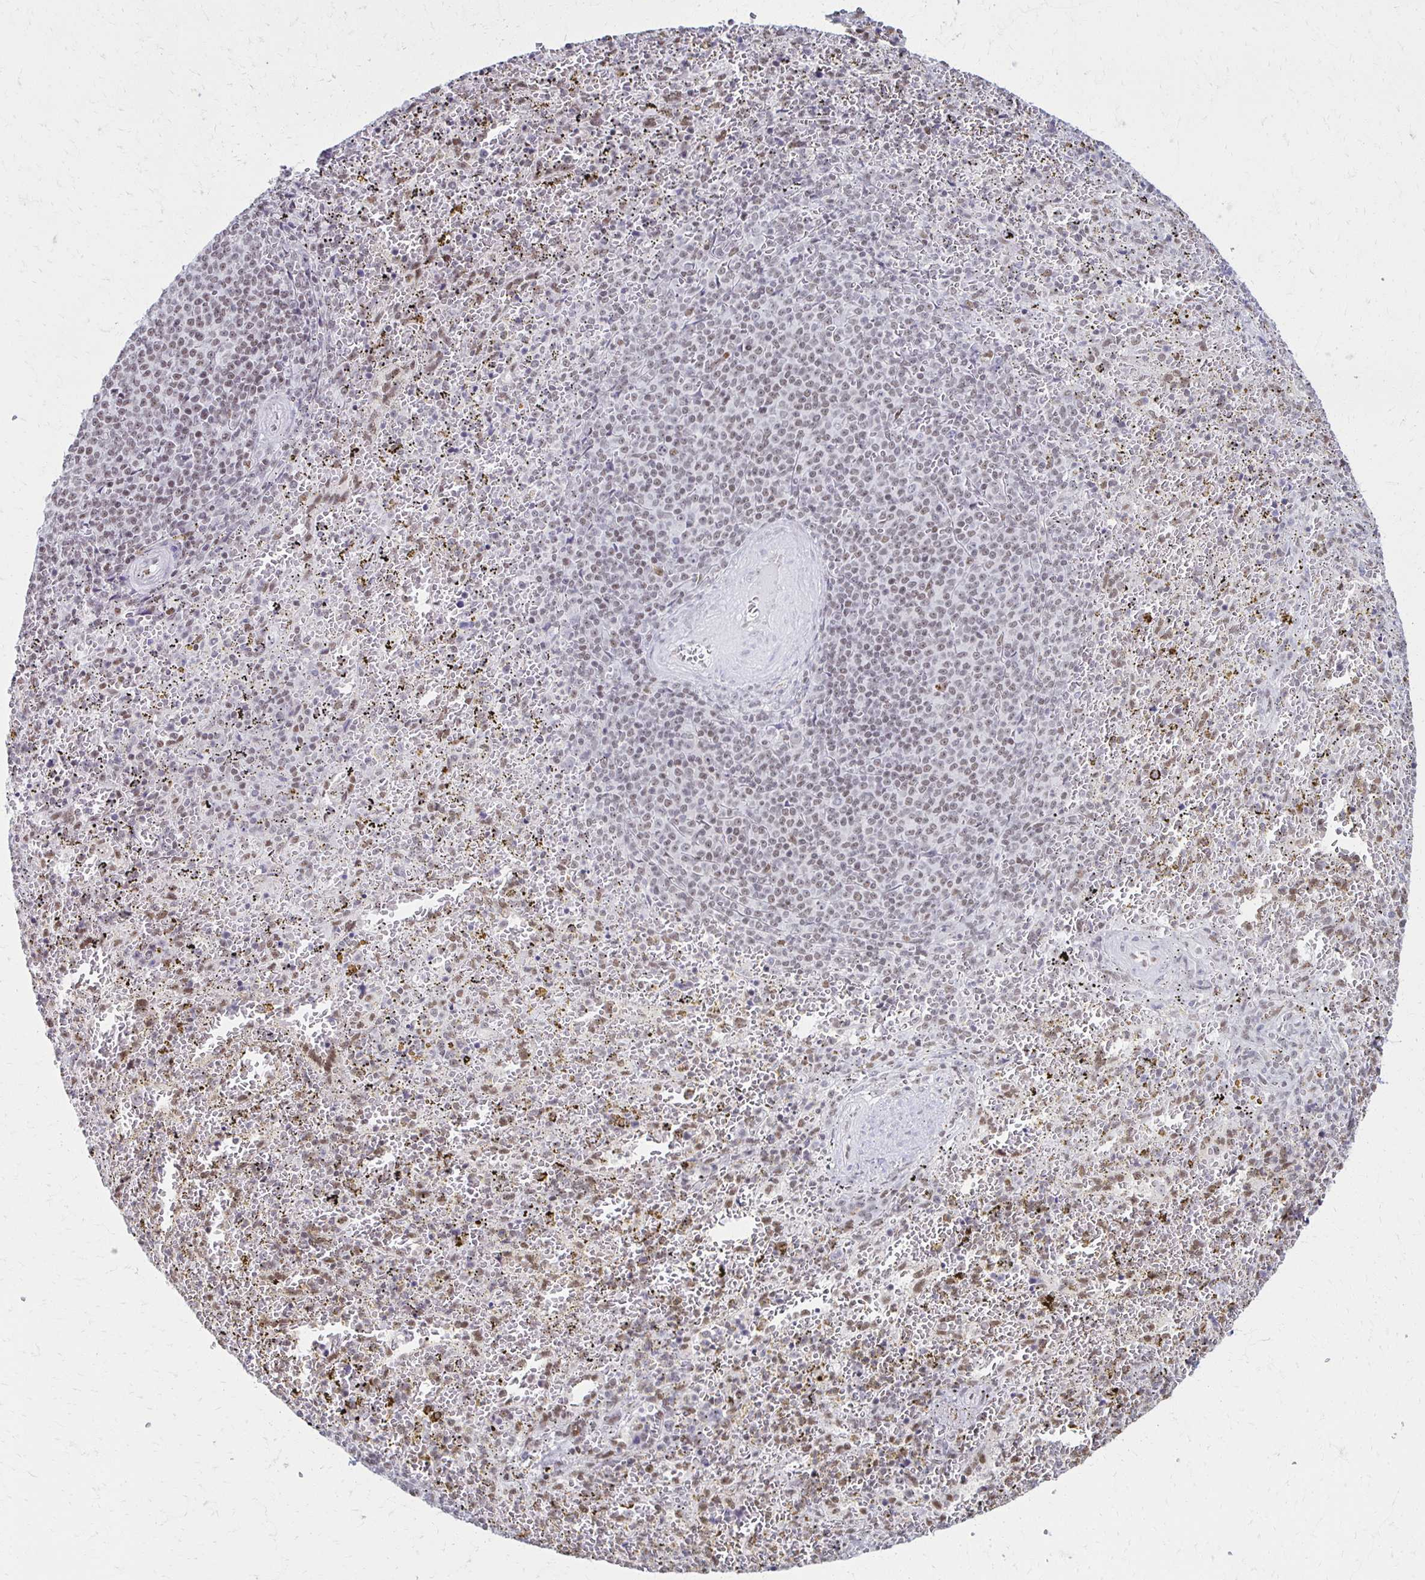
{"staining": {"intensity": "weak", "quantity": "<25%", "location": "nuclear"}, "tissue": "spleen", "cell_type": "Cells in red pulp", "image_type": "normal", "snomed": [{"axis": "morphology", "description": "Normal tissue, NOS"}, {"axis": "topography", "description": "Spleen"}], "caption": "Cells in red pulp are negative for protein expression in unremarkable human spleen.", "gene": "IRF7", "patient": {"sex": "female", "age": 50}}